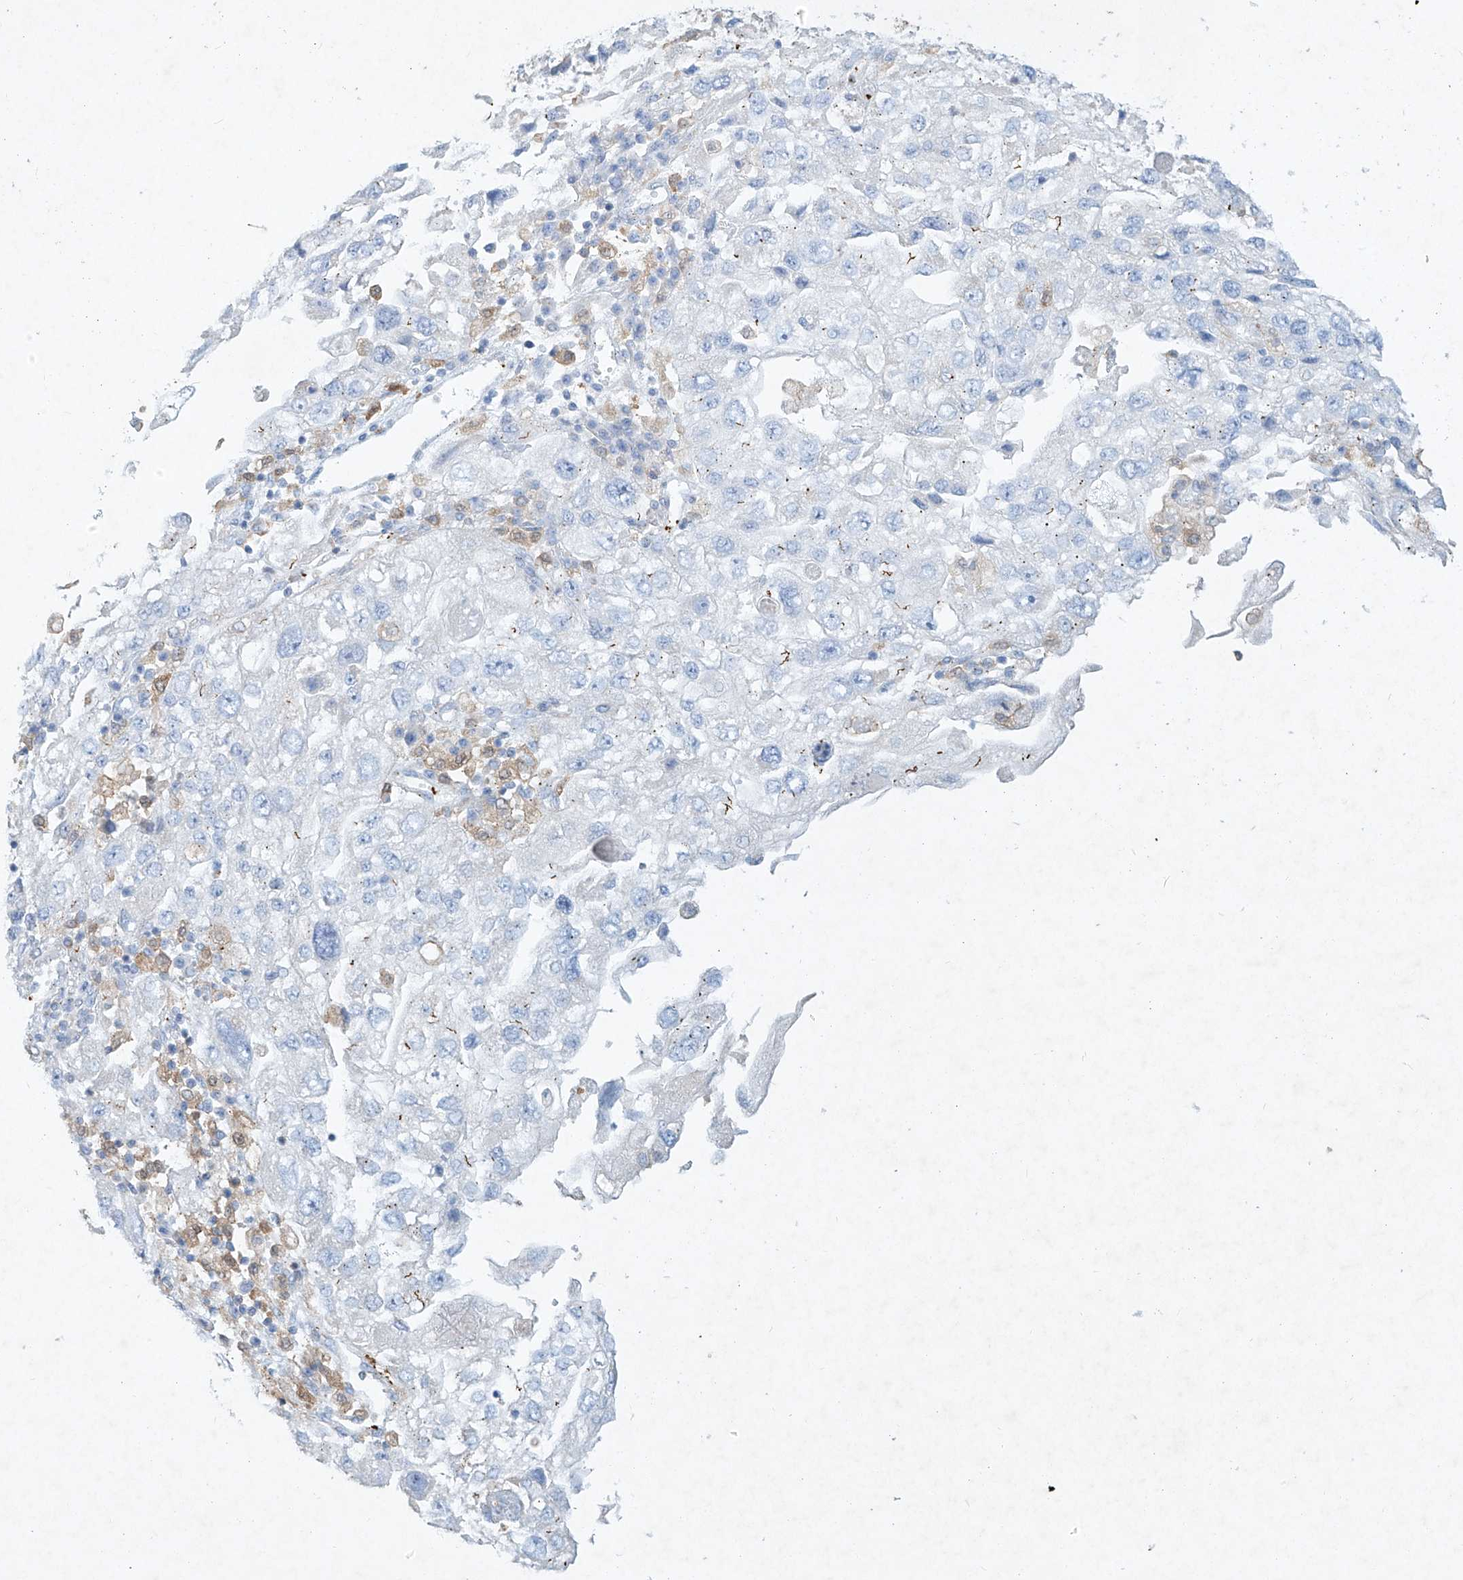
{"staining": {"intensity": "negative", "quantity": "none", "location": "none"}, "tissue": "endometrial cancer", "cell_type": "Tumor cells", "image_type": "cancer", "snomed": [{"axis": "morphology", "description": "Adenocarcinoma, NOS"}, {"axis": "topography", "description": "Endometrium"}], "caption": "Photomicrograph shows no protein expression in tumor cells of endometrial cancer (adenocarcinoma) tissue.", "gene": "PLEK", "patient": {"sex": "female", "age": 49}}